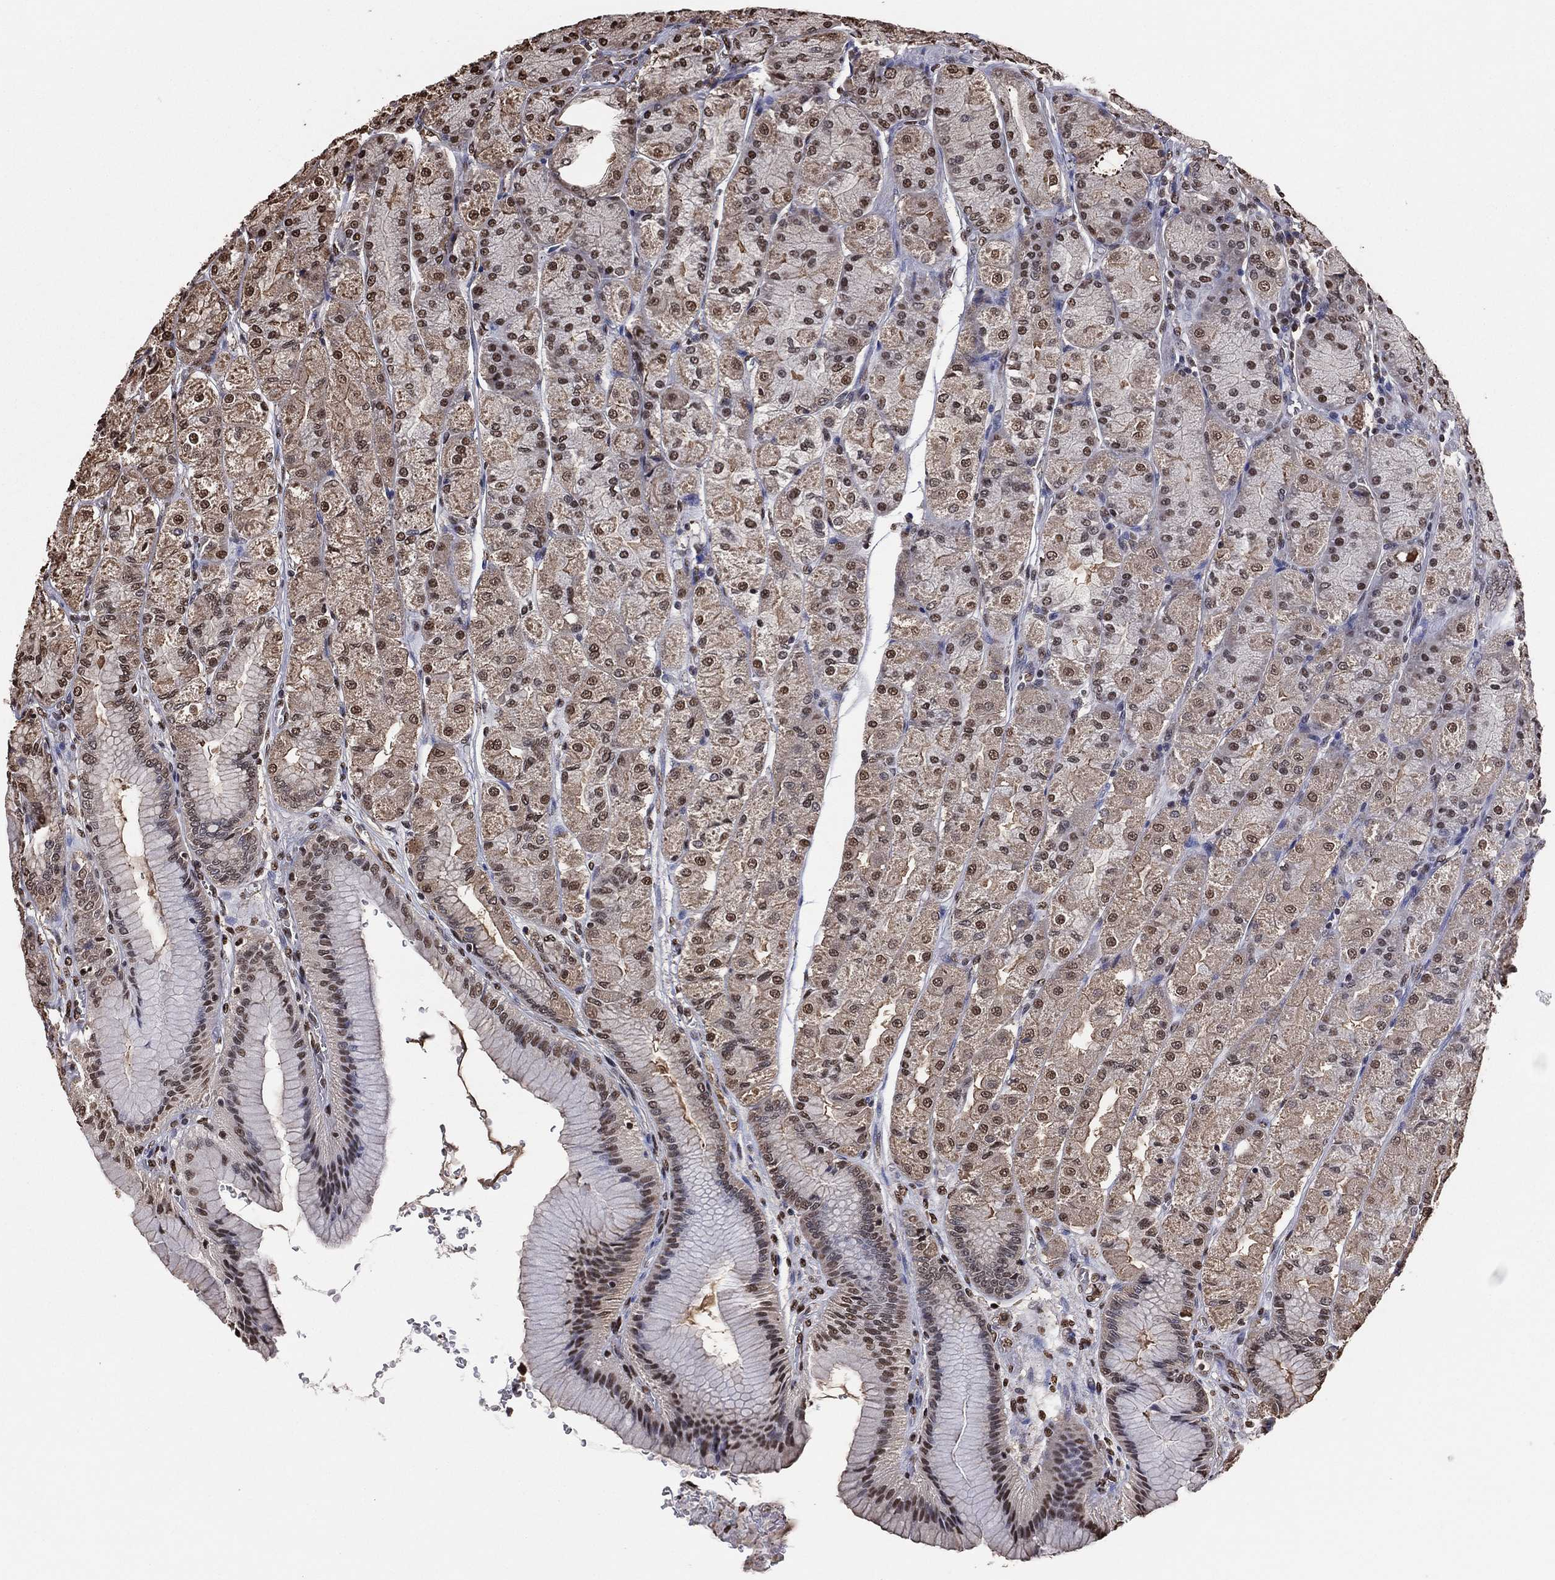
{"staining": {"intensity": "strong", "quantity": "25%-75%", "location": "nuclear"}, "tissue": "stomach", "cell_type": "Glandular cells", "image_type": "normal", "snomed": [{"axis": "morphology", "description": "Normal tissue, NOS"}, {"axis": "morphology", "description": "Adenocarcinoma, NOS"}, {"axis": "morphology", "description": "Adenocarcinoma, High grade"}, {"axis": "topography", "description": "Stomach, upper"}, {"axis": "topography", "description": "Stomach"}], "caption": "This photomicrograph demonstrates immunohistochemistry staining of benign human stomach, with high strong nuclear positivity in approximately 25%-75% of glandular cells.", "gene": "GAPDH", "patient": {"sex": "female", "age": 65}}